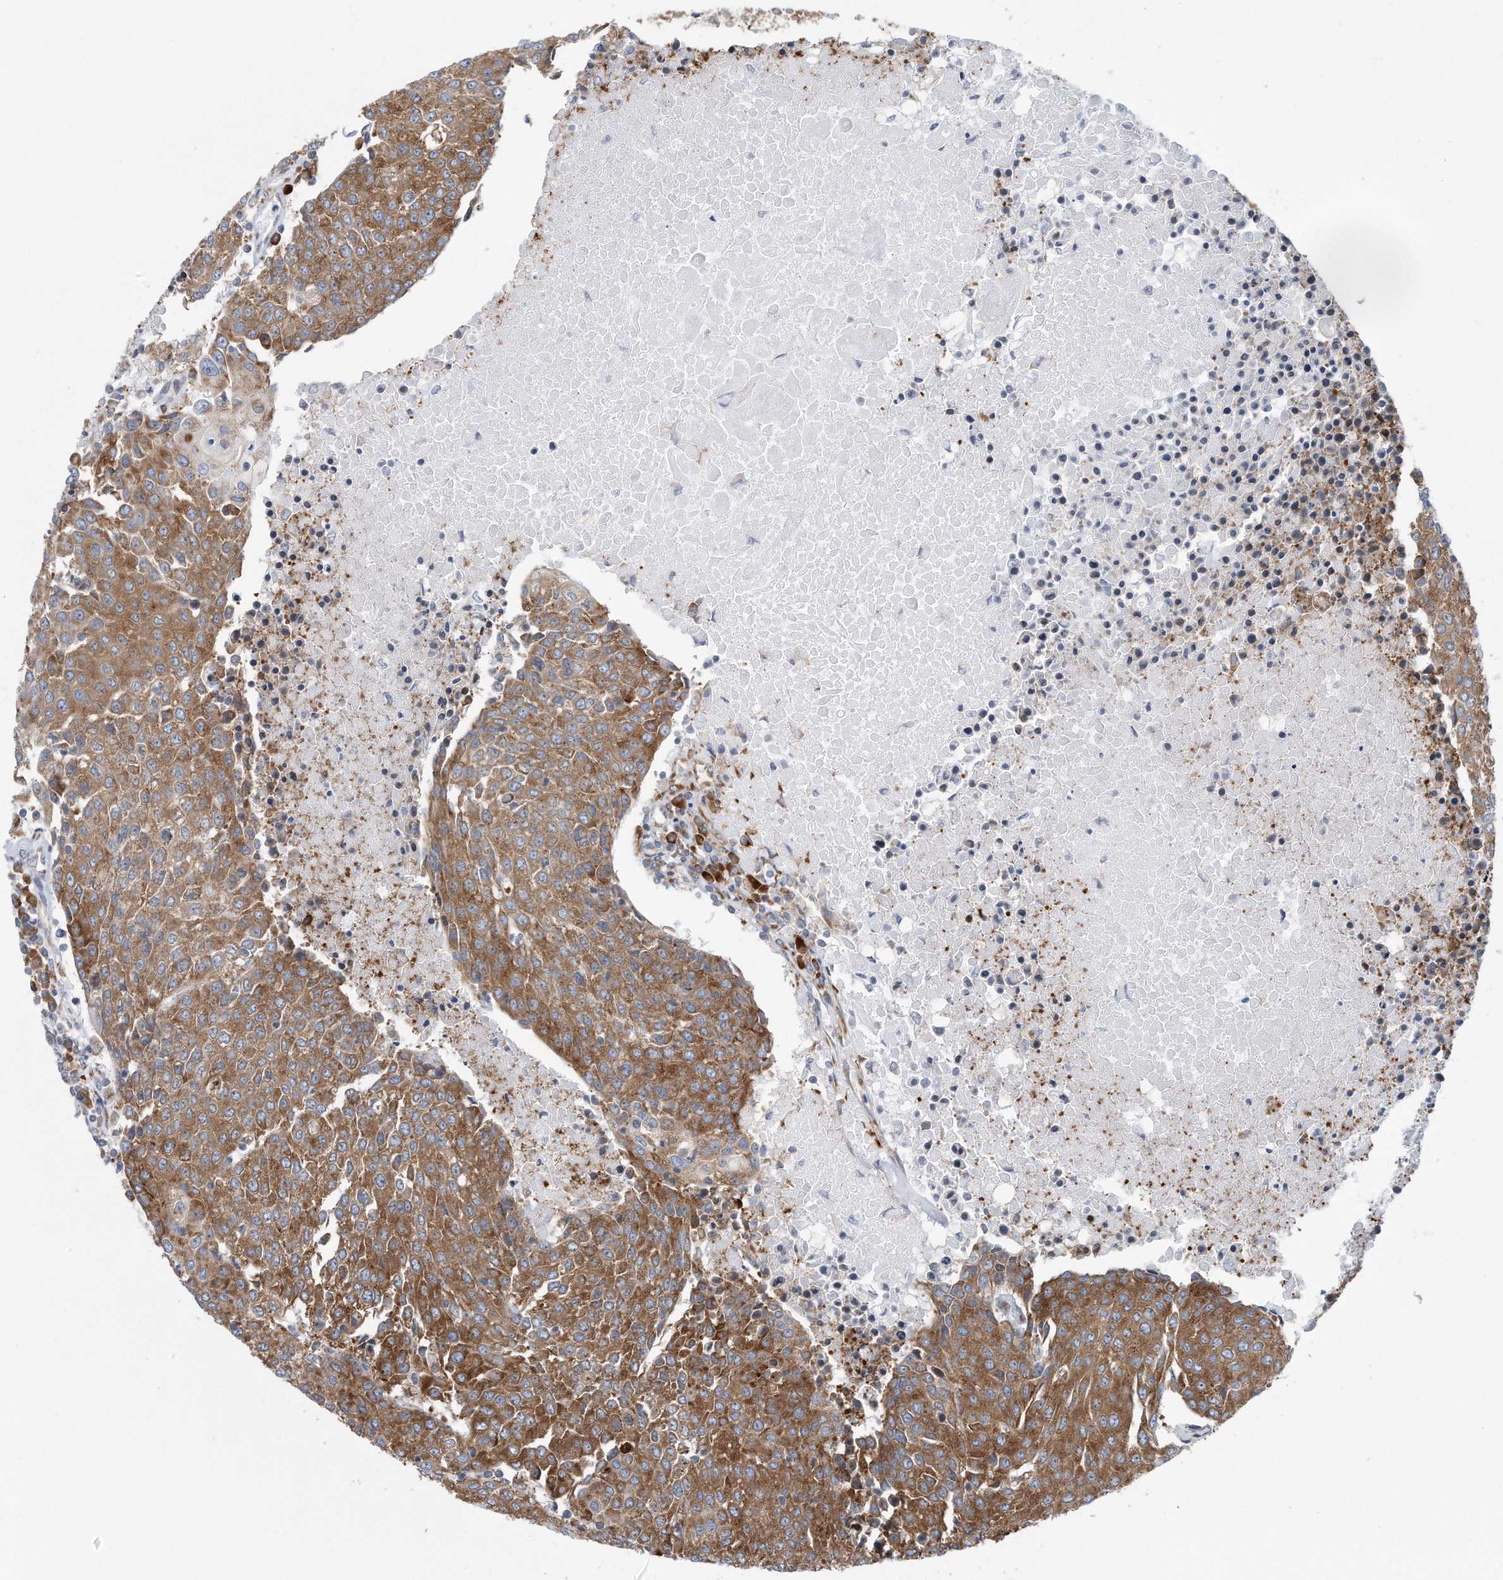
{"staining": {"intensity": "moderate", "quantity": ">75%", "location": "cytoplasmic/membranous"}, "tissue": "urothelial cancer", "cell_type": "Tumor cells", "image_type": "cancer", "snomed": [{"axis": "morphology", "description": "Urothelial carcinoma, High grade"}, {"axis": "topography", "description": "Urinary bladder"}], "caption": "Protein positivity by immunohistochemistry (IHC) reveals moderate cytoplasmic/membranous expression in about >75% of tumor cells in urothelial cancer.", "gene": "RPL26L1", "patient": {"sex": "female", "age": 85}}